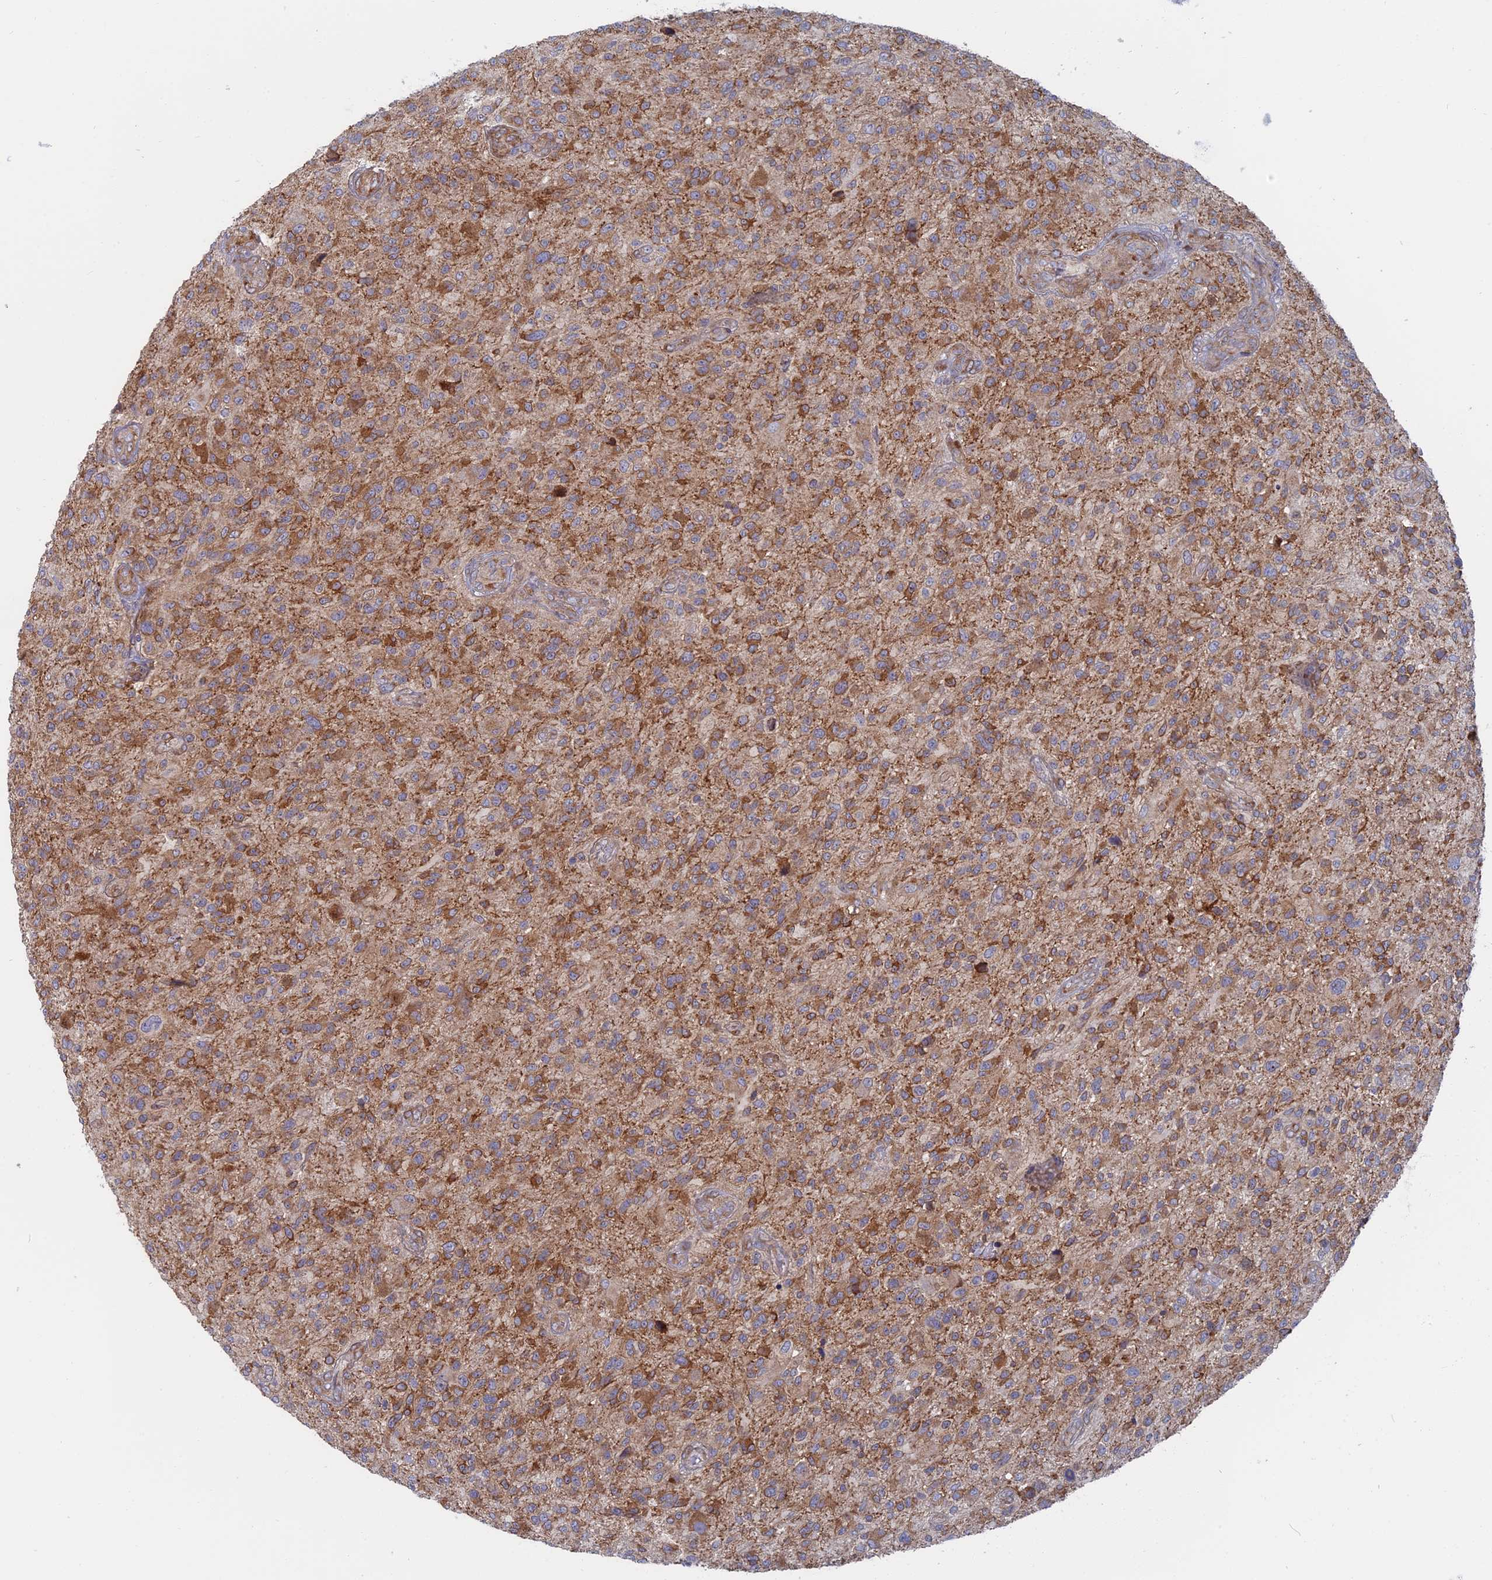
{"staining": {"intensity": "moderate", "quantity": ">75%", "location": "cytoplasmic/membranous"}, "tissue": "glioma", "cell_type": "Tumor cells", "image_type": "cancer", "snomed": [{"axis": "morphology", "description": "Glioma, malignant, High grade"}, {"axis": "topography", "description": "Brain"}], "caption": "This image shows glioma stained with IHC to label a protein in brown. The cytoplasmic/membranous of tumor cells show moderate positivity for the protein. Nuclei are counter-stained blue.", "gene": "TBC1D30", "patient": {"sex": "male", "age": 47}}